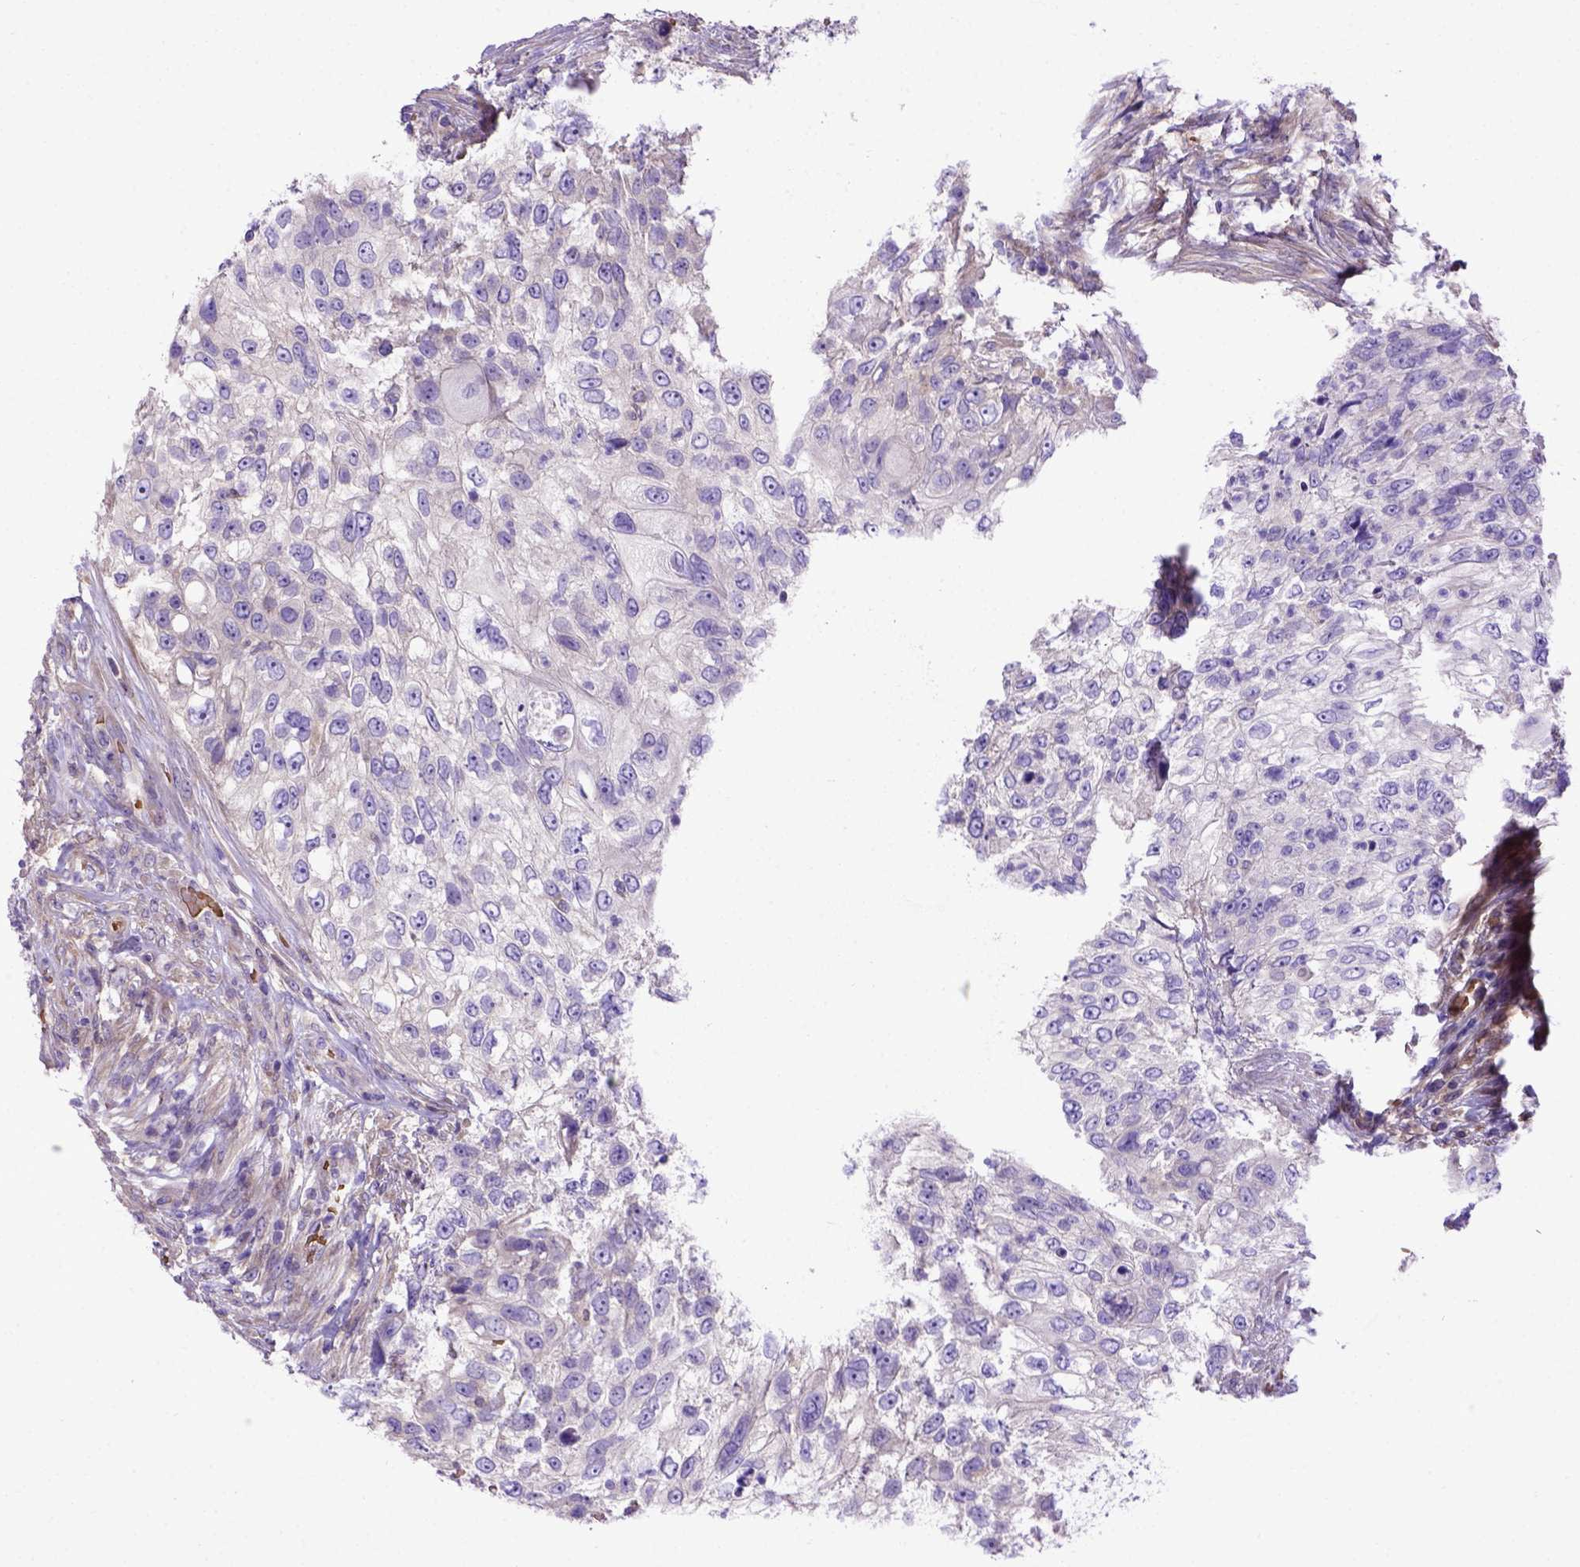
{"staining": {"intensity": "negative", "quantity": "none", "location": "none"}, "tissue": "urothelial cancer", "cell_type": "Tumor cells", "image_type": "cancer", "snomed": [{"axis": "morphology", "description": "Urothelial carcinoma, High grade"}, {"axis": "topography", "description": "Urinary bladder"}], "caption": "The immunohistochemistry histopathology image has no significant staining in tumor cells of urothelial cancer tissue.", "gene": "ADAM12", "patient": {"sex": "female", "age": 60}}